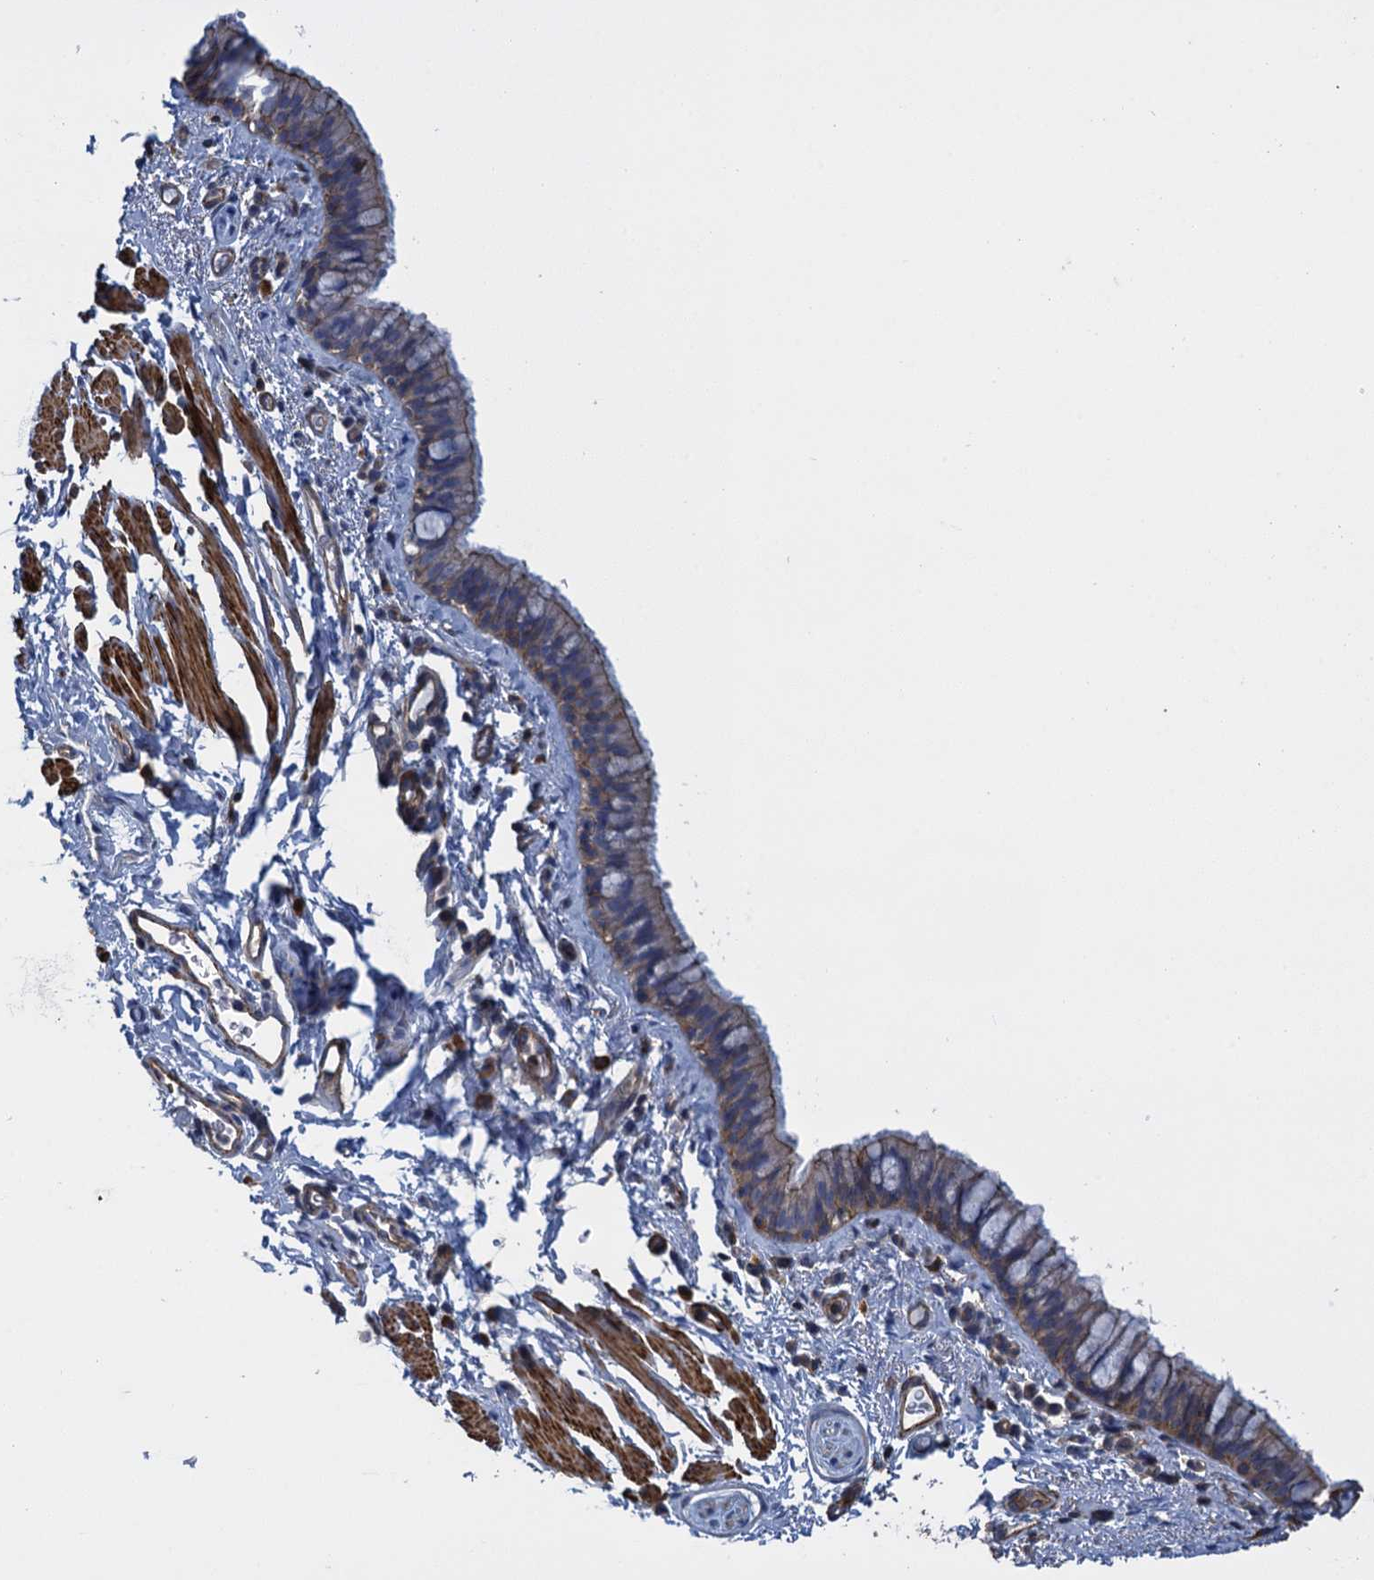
{"staining": {"intensity": "weak", "quantity": "25%-75%", "location": "cytoplasmic/membranous"}, "tissue": "bronchus", "cell_type": "Respiratory epithelial cells", "image_type": "normal", "snomed": [{"axis": "morphology", "description": "Normal tissue, NOS"}, {"axis": "topography", "description": "Cartilage tissue"}, {"axis": "topography", "description": "Bronchus"}], "caption": "A high-resolution histopathology image shows immunohistochemistry staining of benign bronchus, which displays weak cytoplasmic/membranous staining in approximately 25%-75% of respiratory epithelial cells. The staining was performed using DAB to visualize the protein expression in brown, while the nuclei were stained in blue with hematoxylin (Magnification: 20x).", "gene": "PROSER2", "patient": {"sex": "female", "age": 36}}